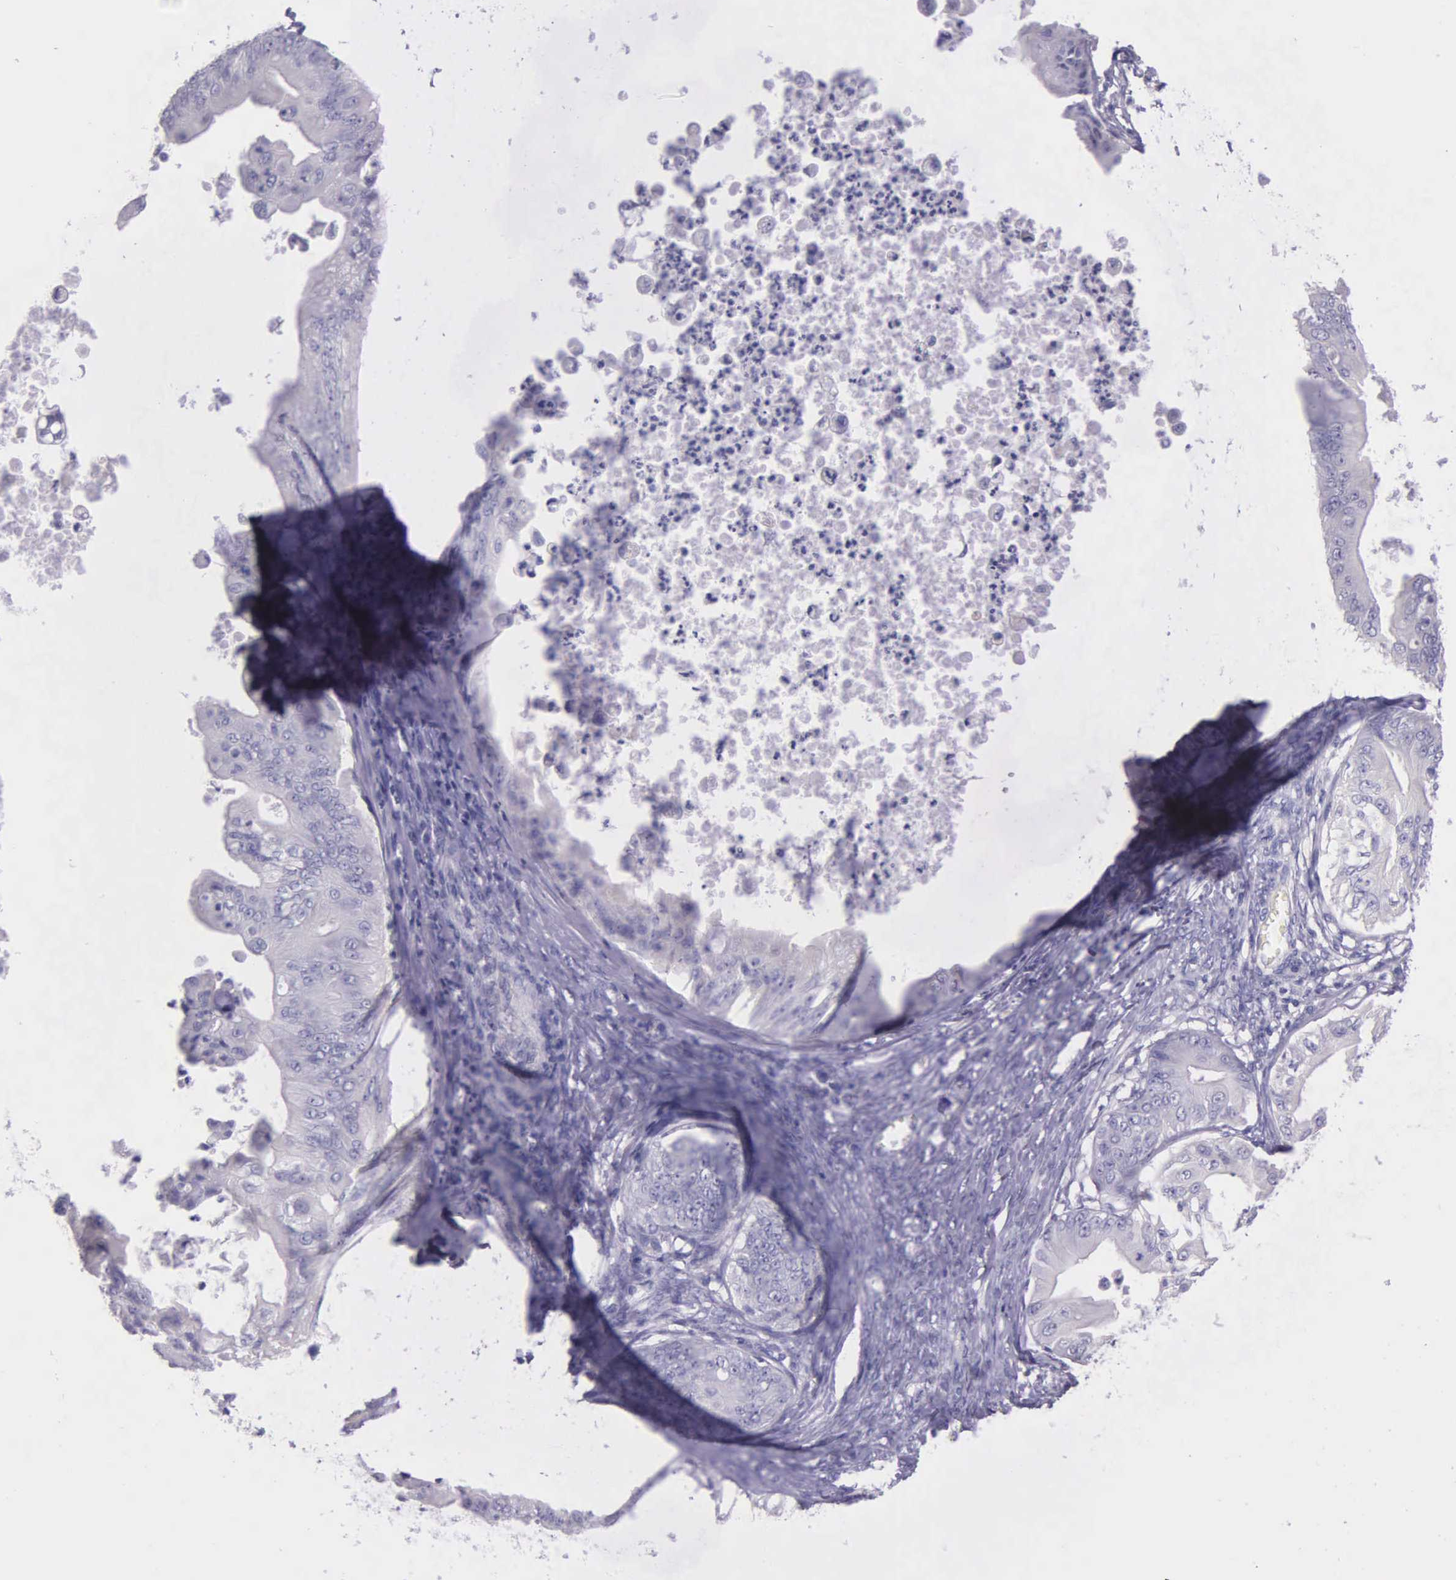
{"staining": {"intensity": "negative", "quantity": "none", "location": "none"}, "tissue": "ovarian cancer", "cell_type": "Tumor cells", "image_type": "cancer", "snomed": [{"axis": "morphology", "description": "Cystadenocarcinoma, mucinous, NOS"}, {"axis": "topography", "description": "Ovary"}], "caption": "Immunohistochemistry of human ovarian cancer (mucinous cystadenocarcinoma) reveals no staining in tumor cells. The staining was performed using DAB to visualize the protein expression in brown, while the nuclei were stained in blue with hematoxylin (Magnification: 20x).", "gene": "THSD7A", "patient": {"sex": "female", "age": 37}}